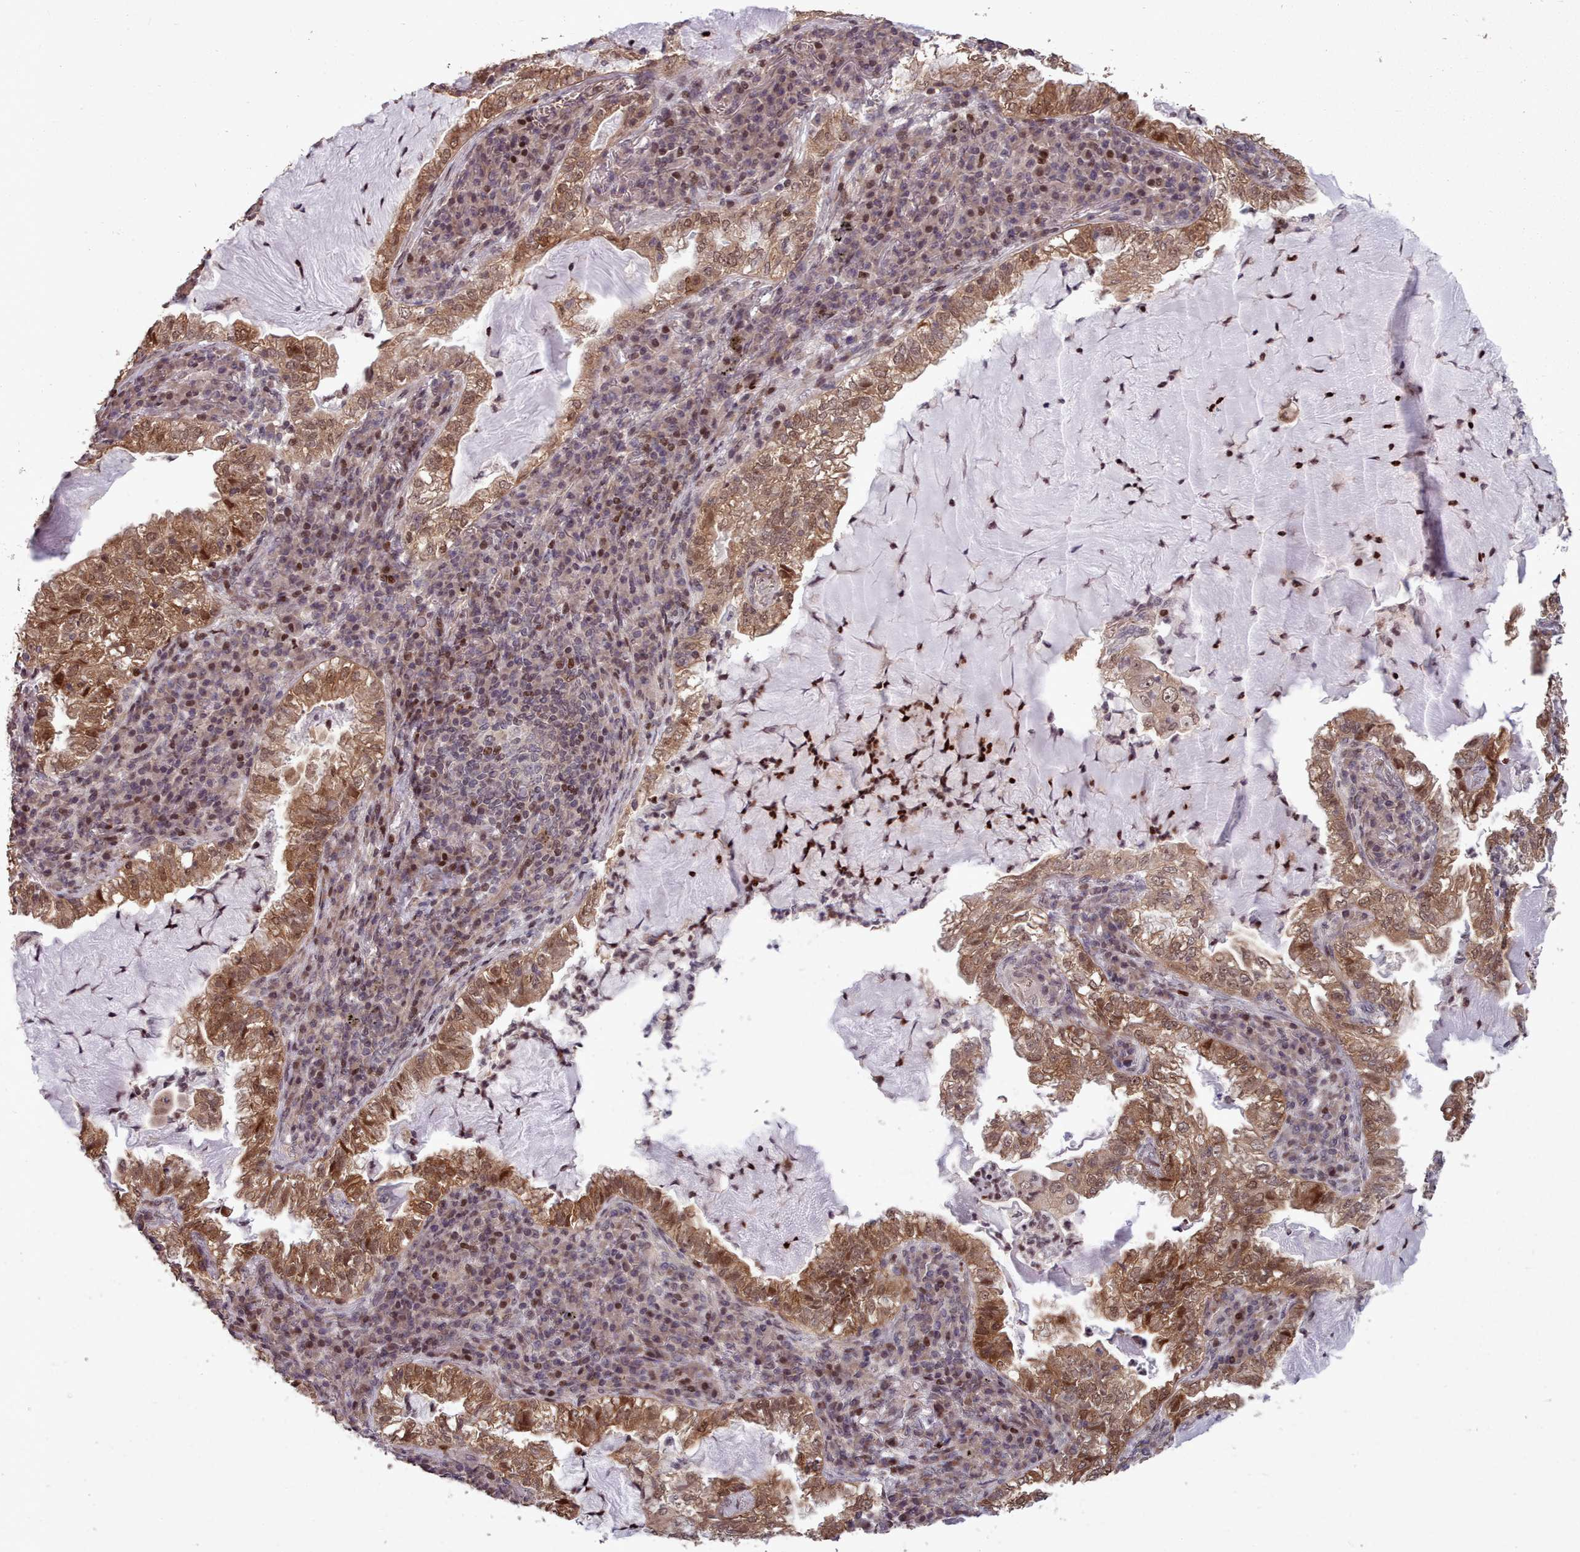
{"staining": {"intensity": "moderate", "quantity": ">75%", "location": "cytoplasmic/membranous,nuclear"}, "tissue": "lung cancer", "cell_type": "Tumor cells", "image_type": "cancer", "snomed": [{"axis": "morphology", "description": "Adenocarcinoma, NOS"}, {"axis": "topography", "description": "Lung"}], "caption": "Protein expression by IHC reveals moderate cytoplasmic/membranous and nuclear staining in approximately >75% of tumor cells in lung adenocarcinoma. Nuclei are stained in blue.", "gene": "ENSA", "patient": {"sex": "female", "age": 73}}